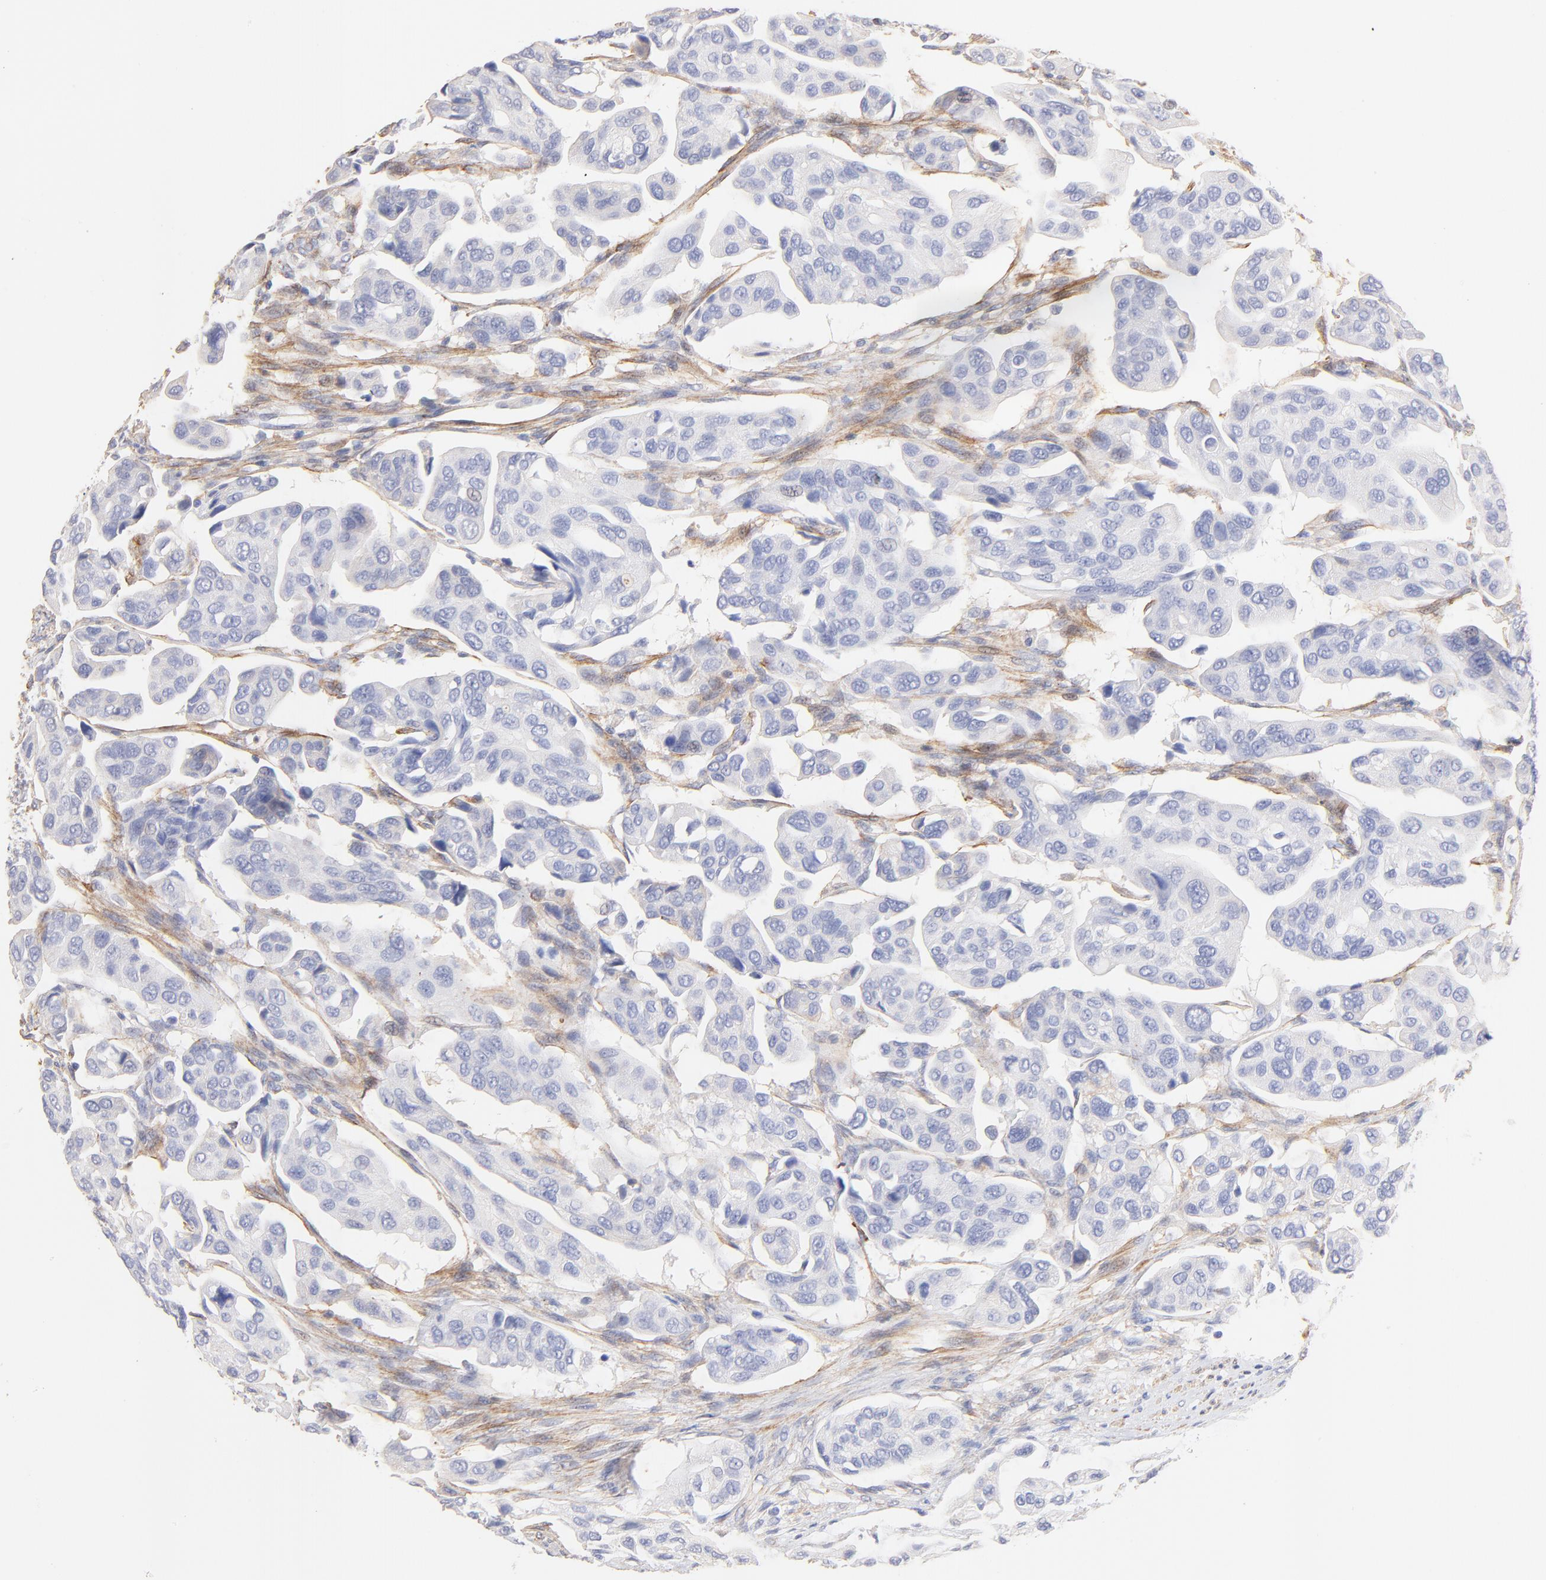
{"staining": {"intensity": "negative", "quantity": "none", "location": "none"}, "tissue": "urothelial cancer", "cell_type": "Tumor cells", "image_type": "cancer", "snomed": [{"axis": "morphology", "description": "Adenocarcinoma, NOS"}, {"axis": "topography", "description": "Urinary bladder"}], "caption": "Immunohistochemistry (IHC) photomicrograph of neoplastic tissue: human adenocarcinoma stained with DAB (3,3'-diaminobenzidine) shows no significant protein staining in tumor cells.", "gene": "ACTRT1", "patient": {"sex": "male", "age": 61}}